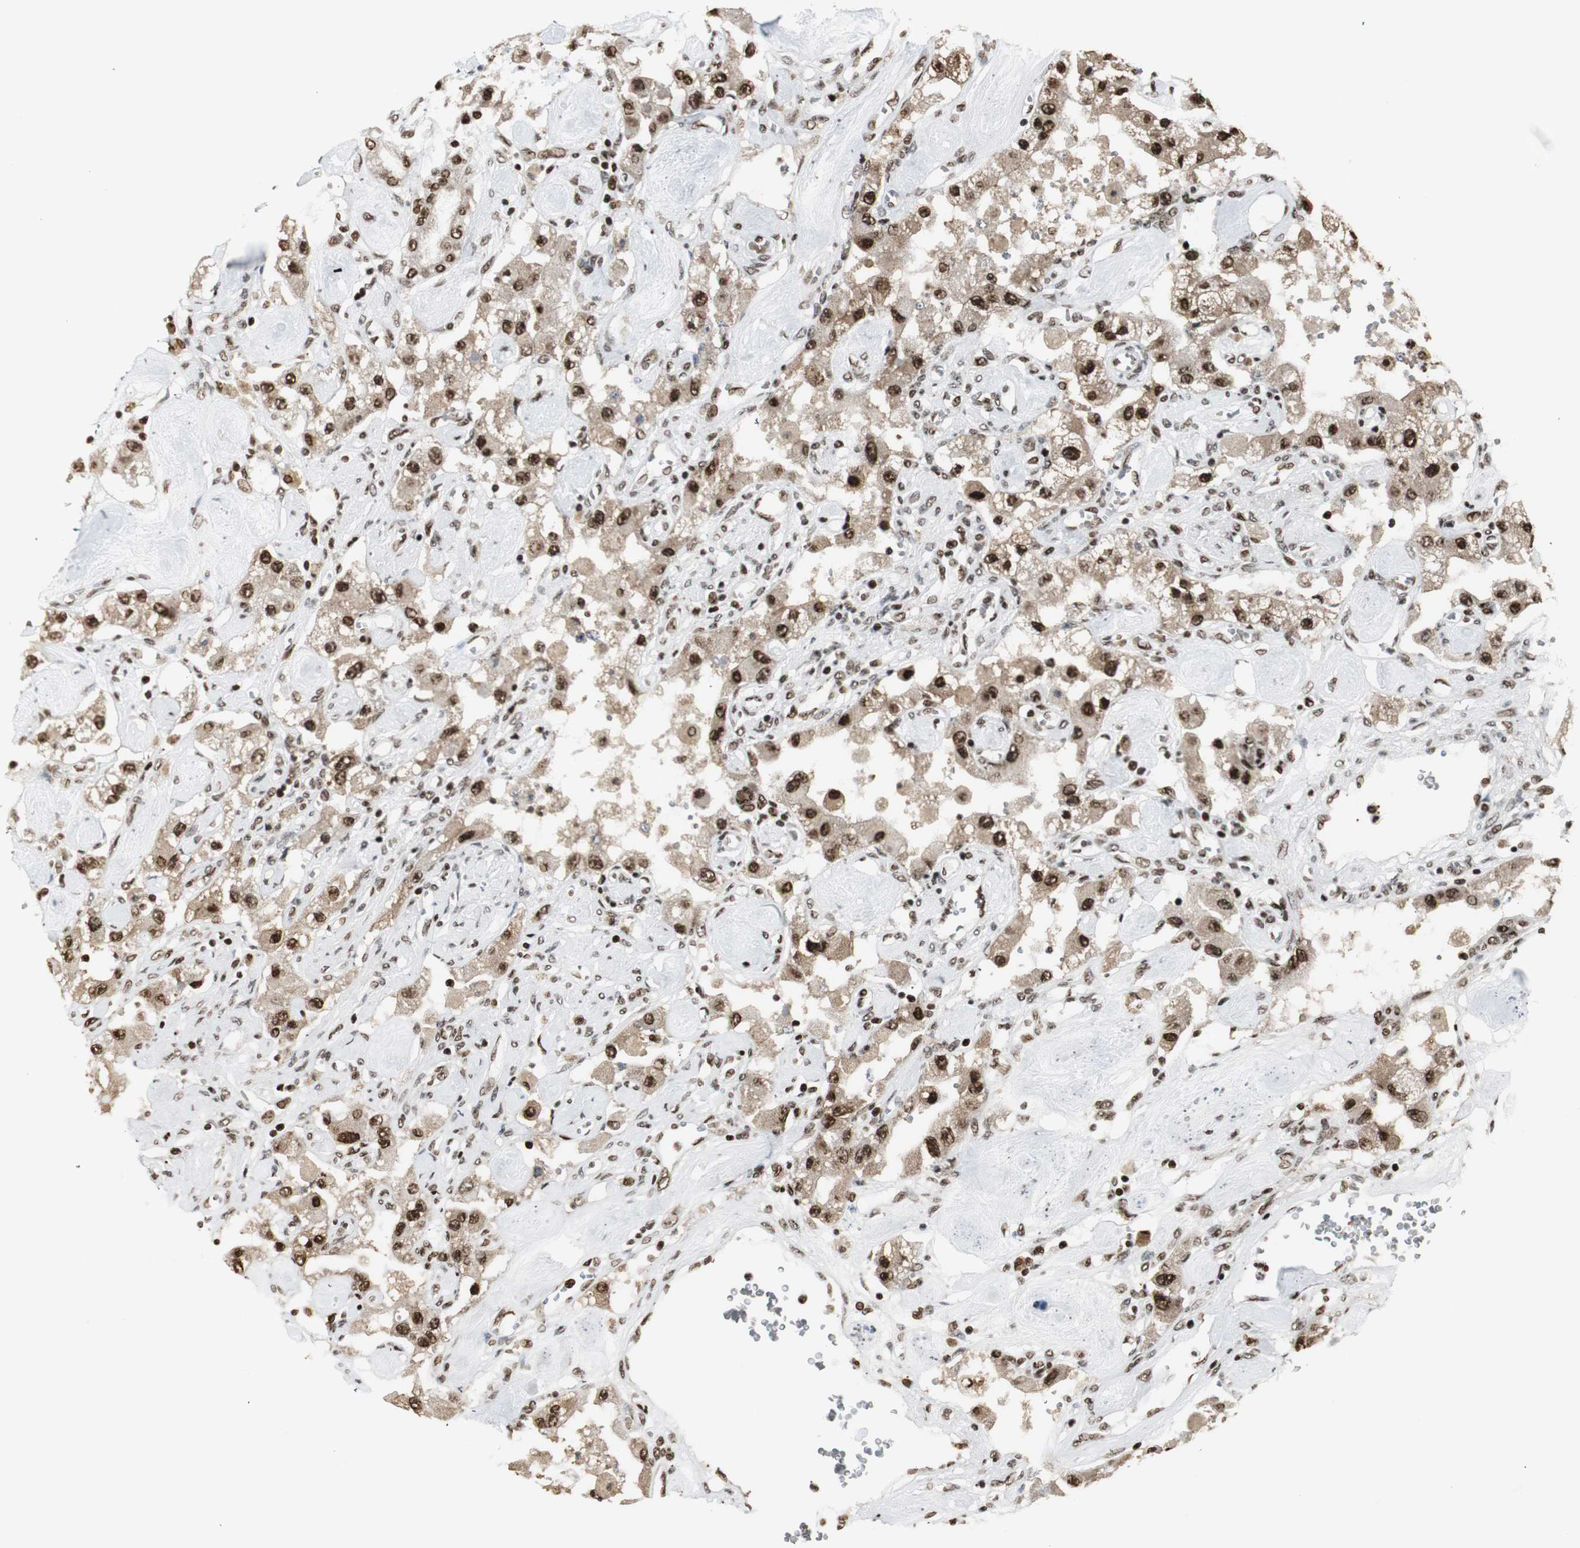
{"staining": {"intensity": "strong", "quantity": ">75%", "location": "cytoplasmic/membranous,nuclear"}, "tissue": "carcinoid", "cell_type": "Tumor cells", "image_type": "cancer", "snomed": [{"axis": "morphology", "description": "Carcinoid, malignant, NOS"}, {"axis": "topography", "description": "Pancreas"}], "caption": "Human carcinoid stained for a protein (brown) reveals strong cytoplasmic/membranous and nuclear positive positivity in approximately >75% of tumor cells.", "gene": "PARN", "patient": {"sex": "male", "age": 41}}